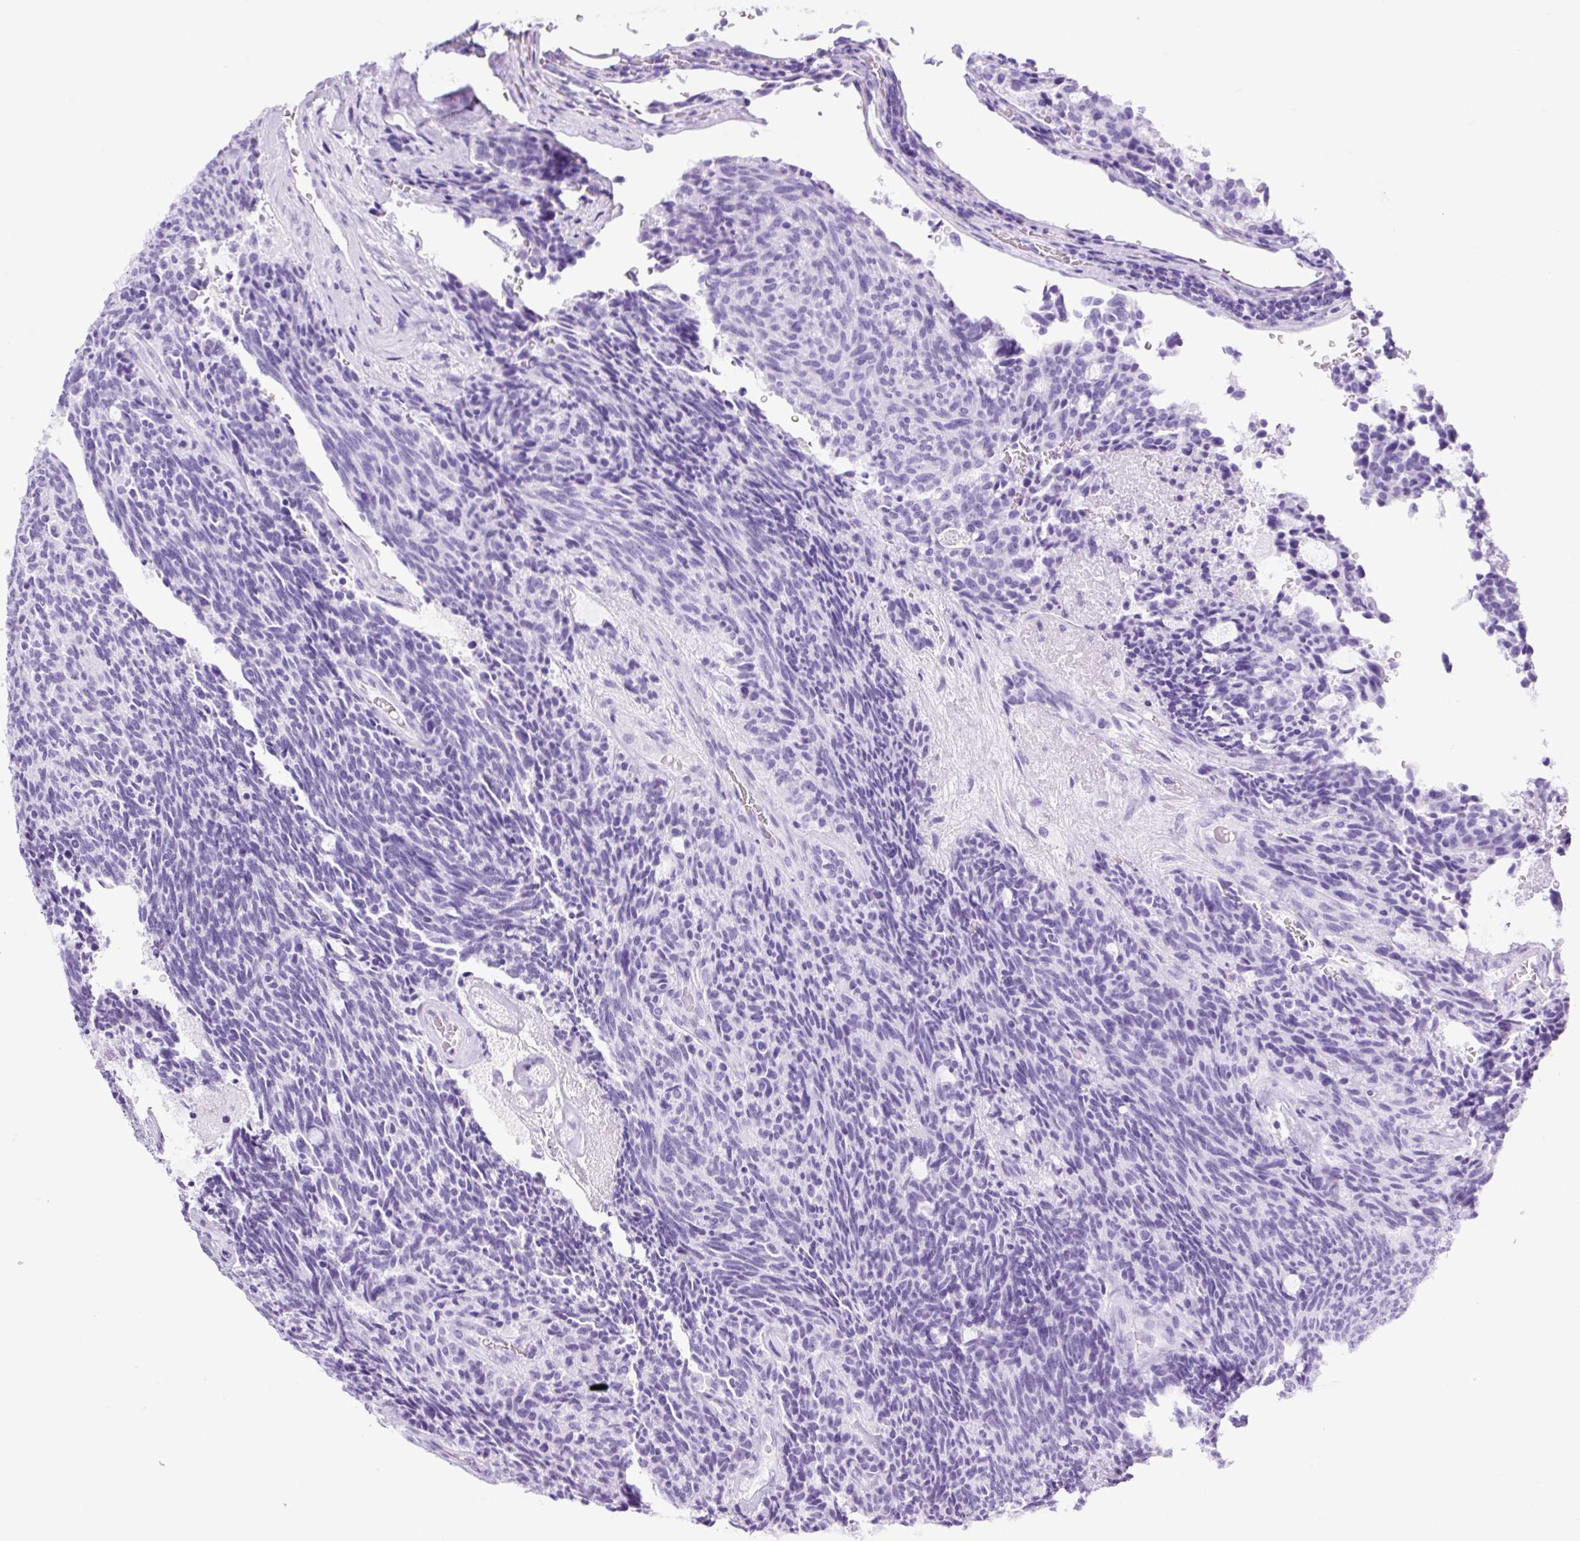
{"staining": {"intensity": "negative", "quantity": "none", "location": "none"}, "tissue": "carcinoid", "cell_type": "Tumor cells", "image_type": "cancer", "snomed": [{"axis": "morphology", "description": "Carcinoid, malignant, NOS"}, {"axis": "topography", "description": "Pancreas"}], "caption": "IHC histopathology image of neoplastic tissue: human carcinoid (malignant) stained with DAB (3,3'-diaminobenzidine) displays no significant protein expression in tumor cells.", "gene": "RNF212B", "patient": {"sex": "female", "age": 54}}